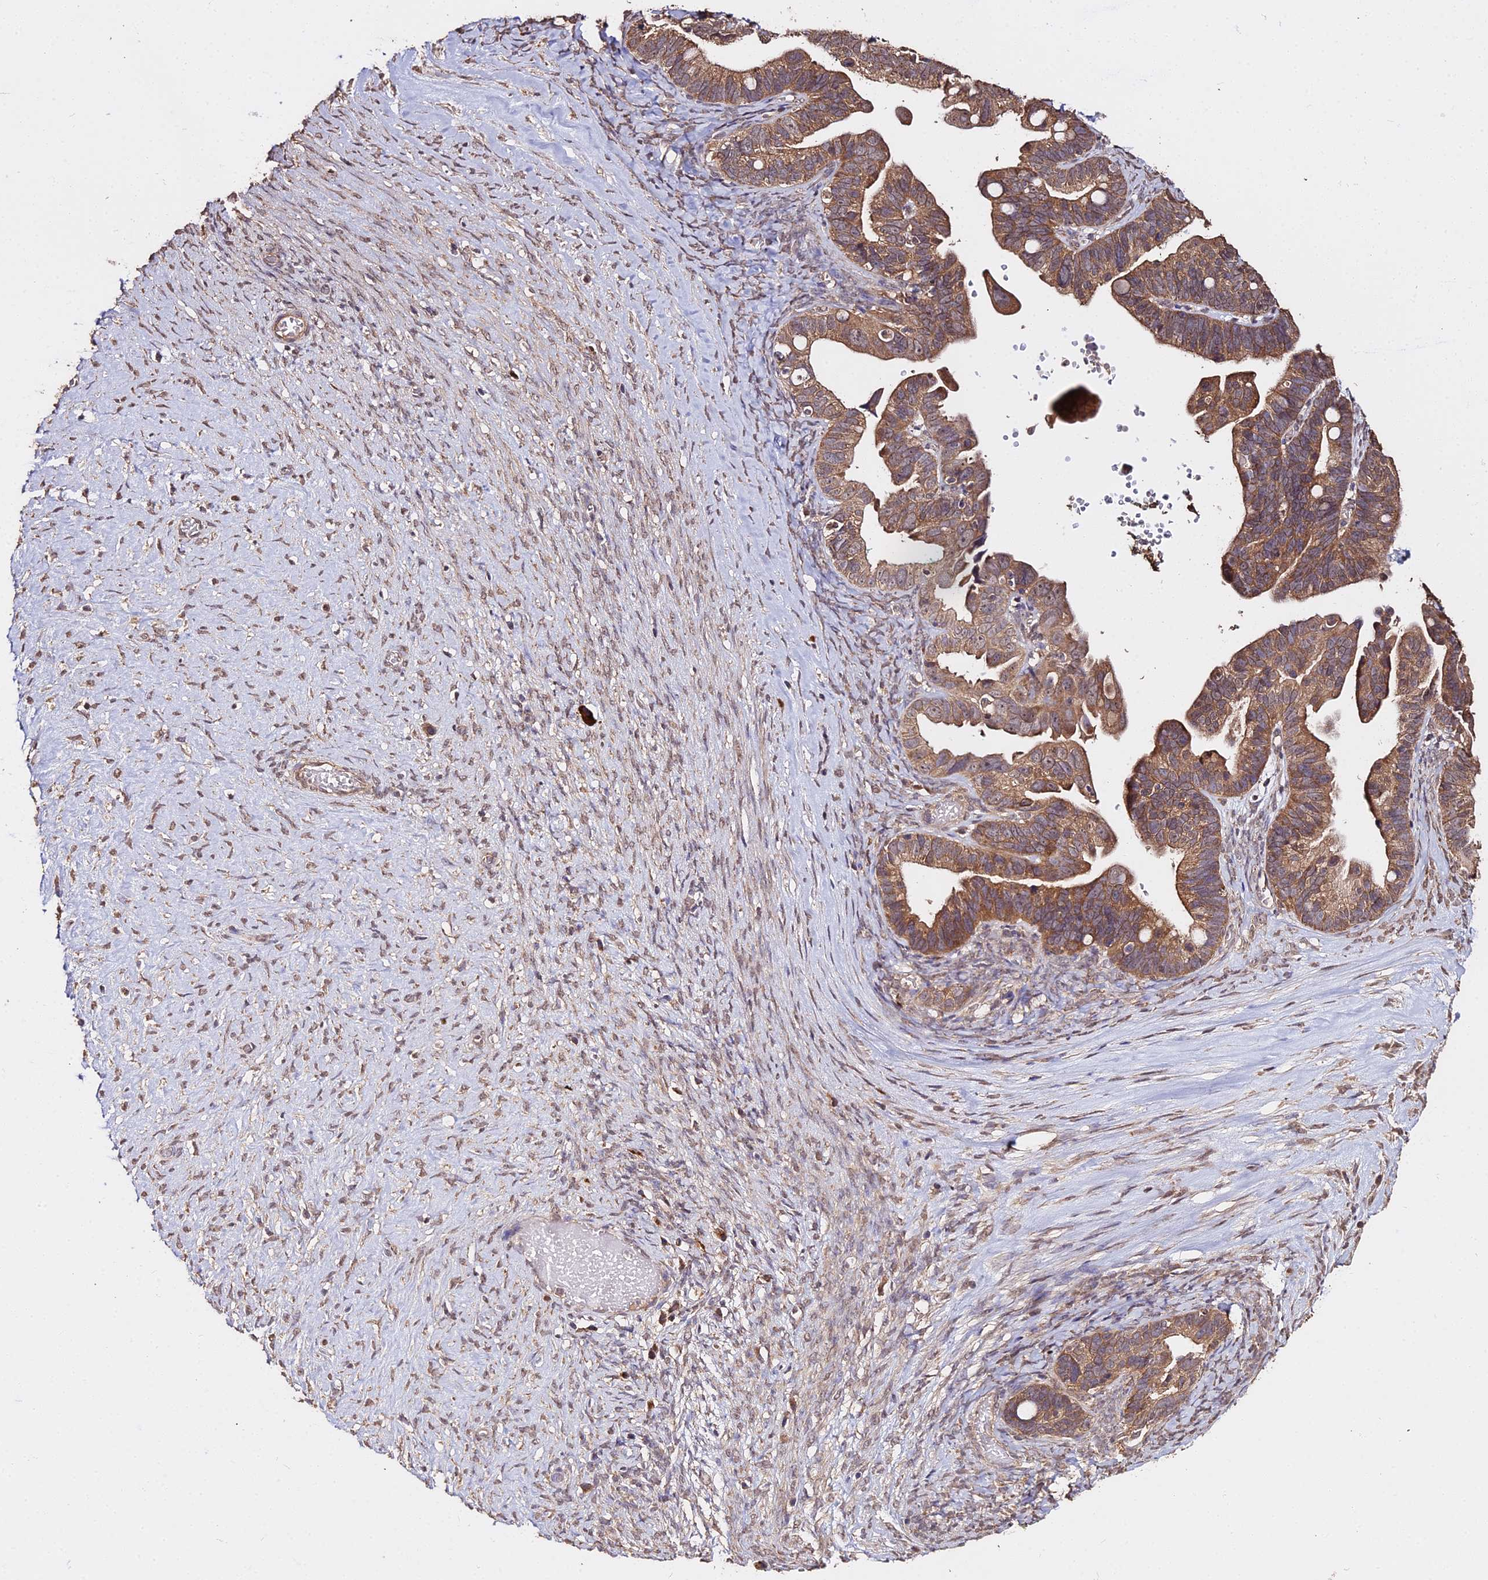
{"staining": {"intensity": "moderate", "quantity": ">75%", "location": "cytoplasmic/membranous"}, "tissue": "ovarian cancer", "cell_type": "Tumor cells", "image_type": "cancer", "snomed": [{"axis": "morphology", "description": "Cystadenocarcinoma, serous, NOS"}, {"axis": "topography", "description": "Ovary"}], "caption": "This histopathology image demonstrates ovarian cancer stained with IHC to label a protein in brown. The cytoplasmic/membranous of tumor cells show moderate positivity for the protein. Nuclei are counter-stained blue.", "gene": "METTL13", "patient": {"sex": "female", "age": 56}}